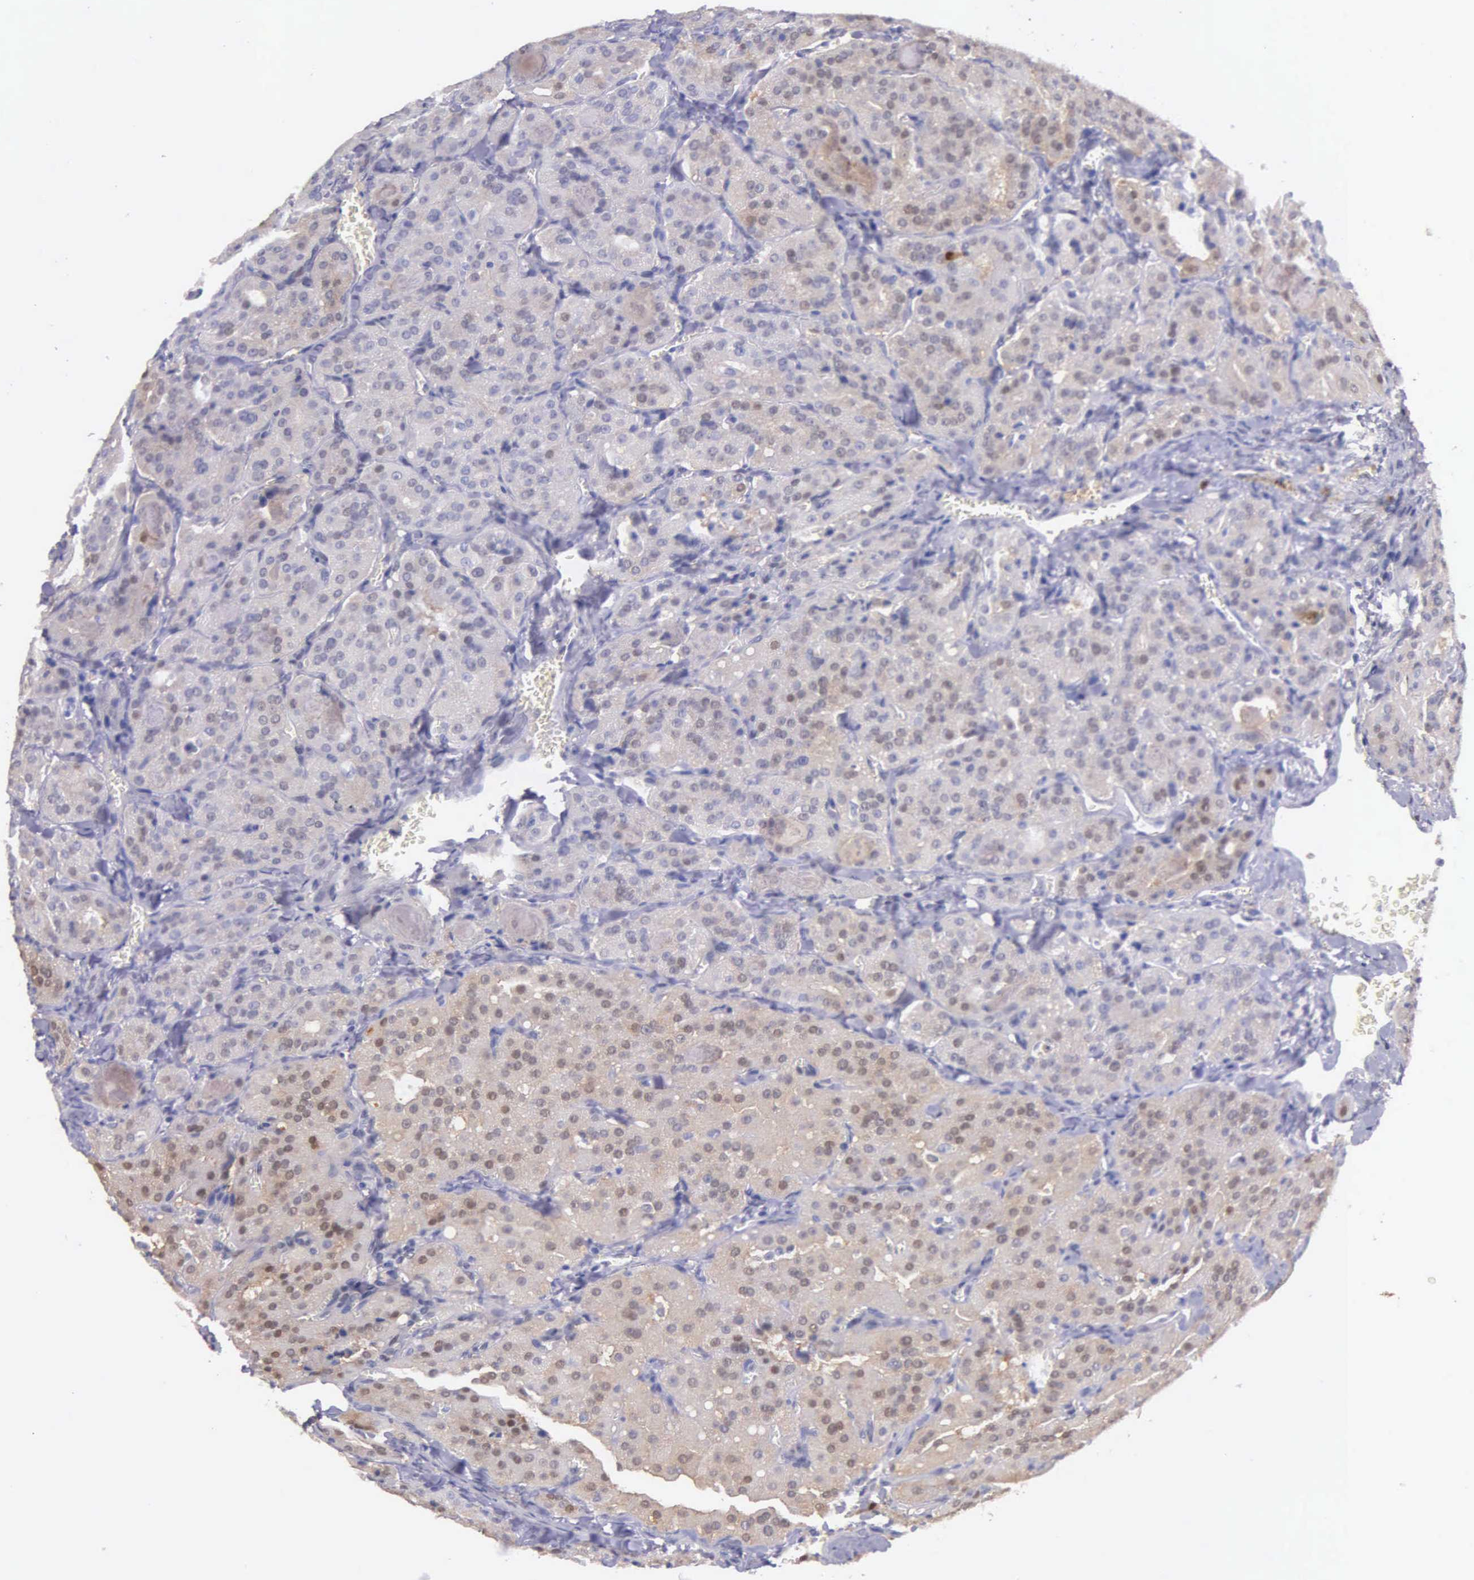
{"staining": {"intensity": "weak", "quantity": "25%-75%", "location": "cytoplasmic/membranous"}, "tissue": "thyroid cancer", "cell_type": "Tumor cells", "image_type": "cancer", "snomed": [{"axis": "morphology", "description": "Carcinoma, NOS"}, {"axis": "topography", "description": "Thyroid gland"}], "caption": "Immunohistochemistry (DAB (3,3'-diaminobenzidine)) staining of human thyroid cancer (carcinoma) shows weak cytoplasmic/membranous protein expression in about 25%-75% of tumor cells. (IHC, brightfield microscopy, high magnification).", "gene": "GSTT2", "patient": {"sex": "male", "age": 76}}